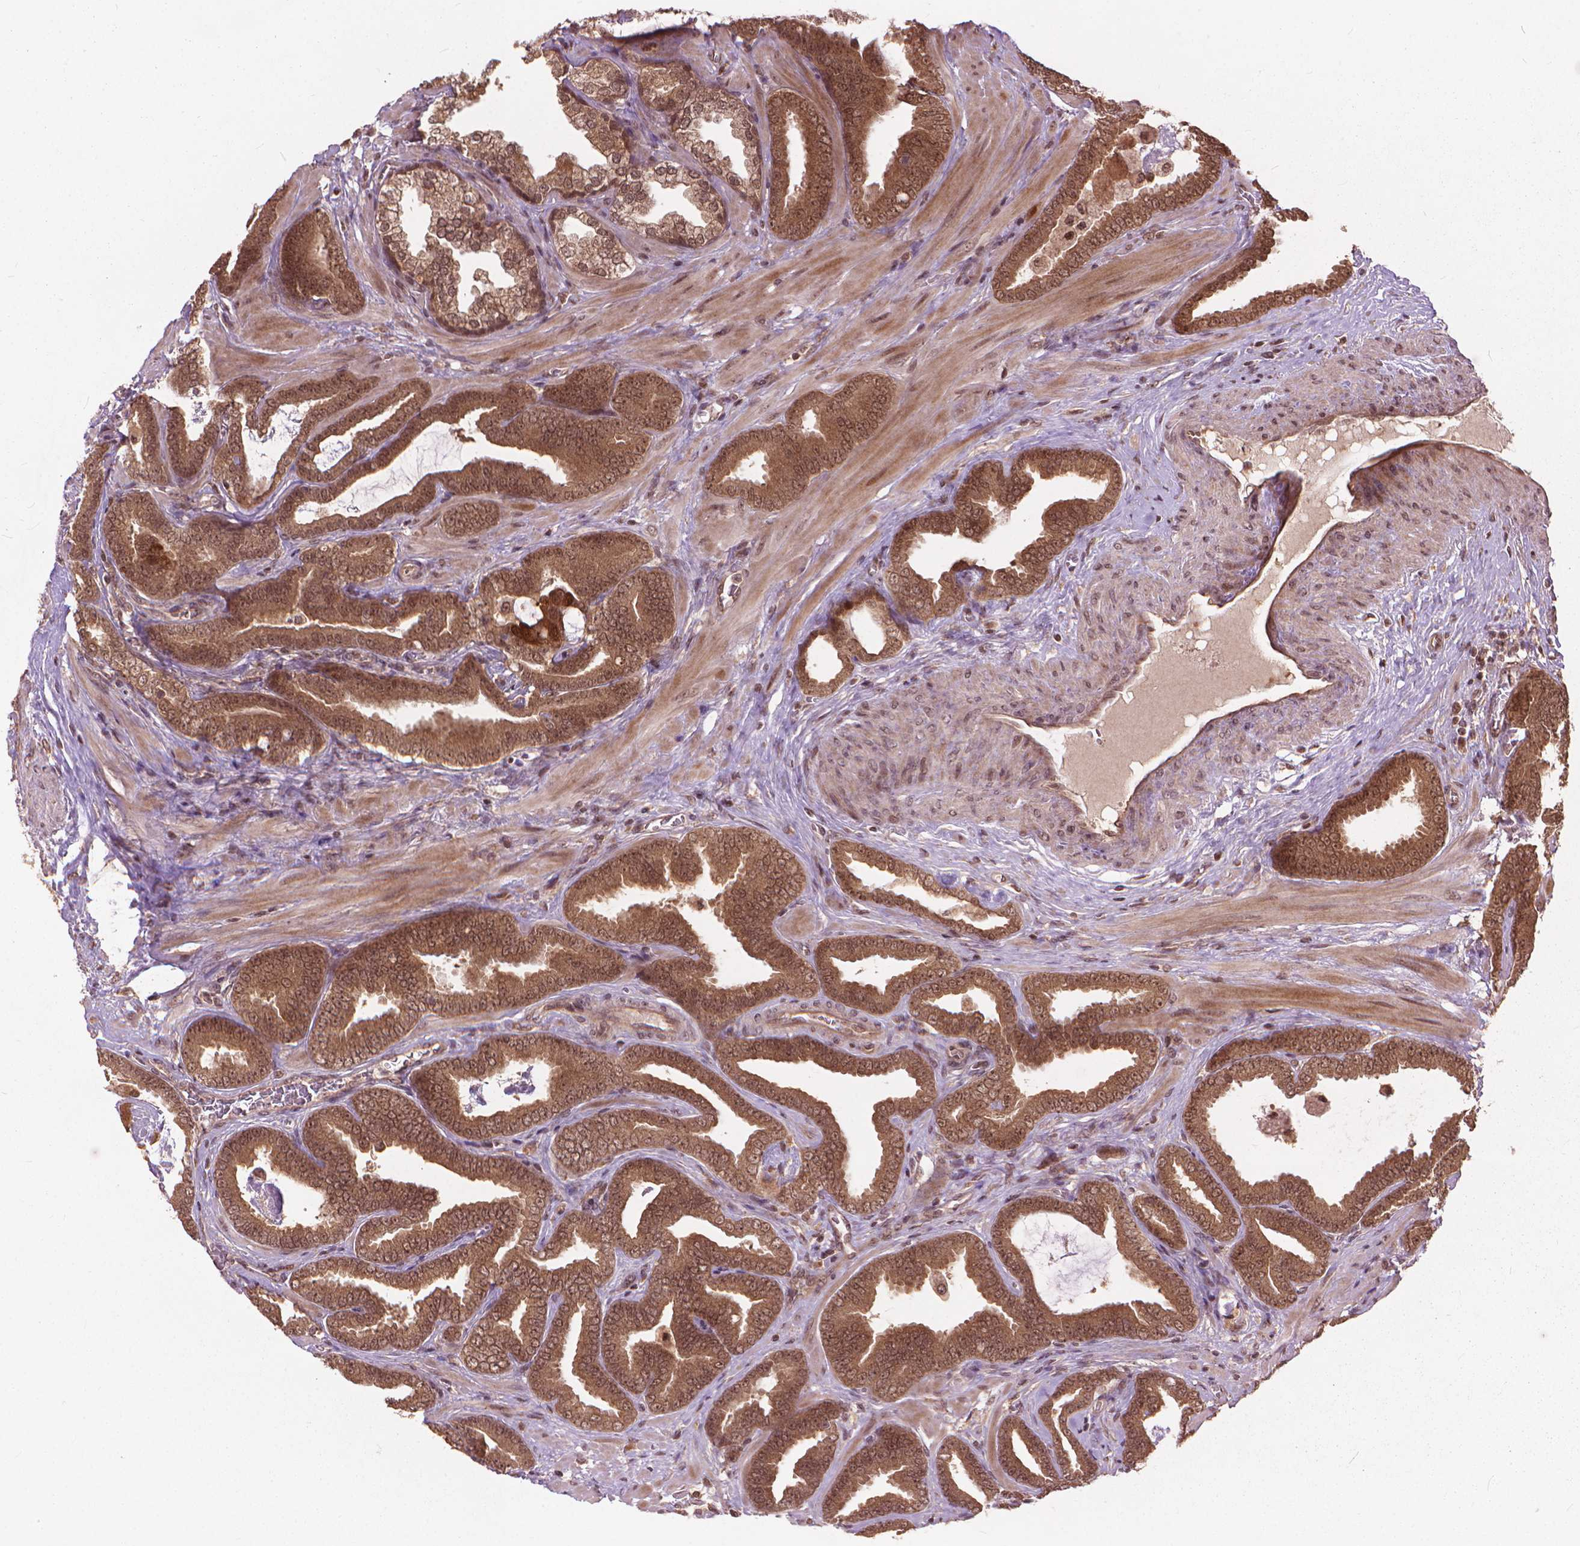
{"staining": {"intensity": "moderate", "quantity": ">75%", "location": "cytoplasmic/membranous,nuclear"}, "tissue": "prostate cancer", "cell_type": "Tumor cells", "image_type": "cancer", "snomed": [{"axis": "morphology", "description": "Adenocarcinoma, Low grade"}, {"axis": "topography", "description": "Prostate"}], "caption": "Prostate low-grade adenocarcinoma stained with immunohistochemistry shows moderate cytoplasmic/membranous and nuclear staining in about >75% of tumor cells. Immunohistochemistry (ihc) stains the protein in brown and the nuclei are stained blue.", "gene": "SSU72", "patient": {"sex": "male", "age": 63}}